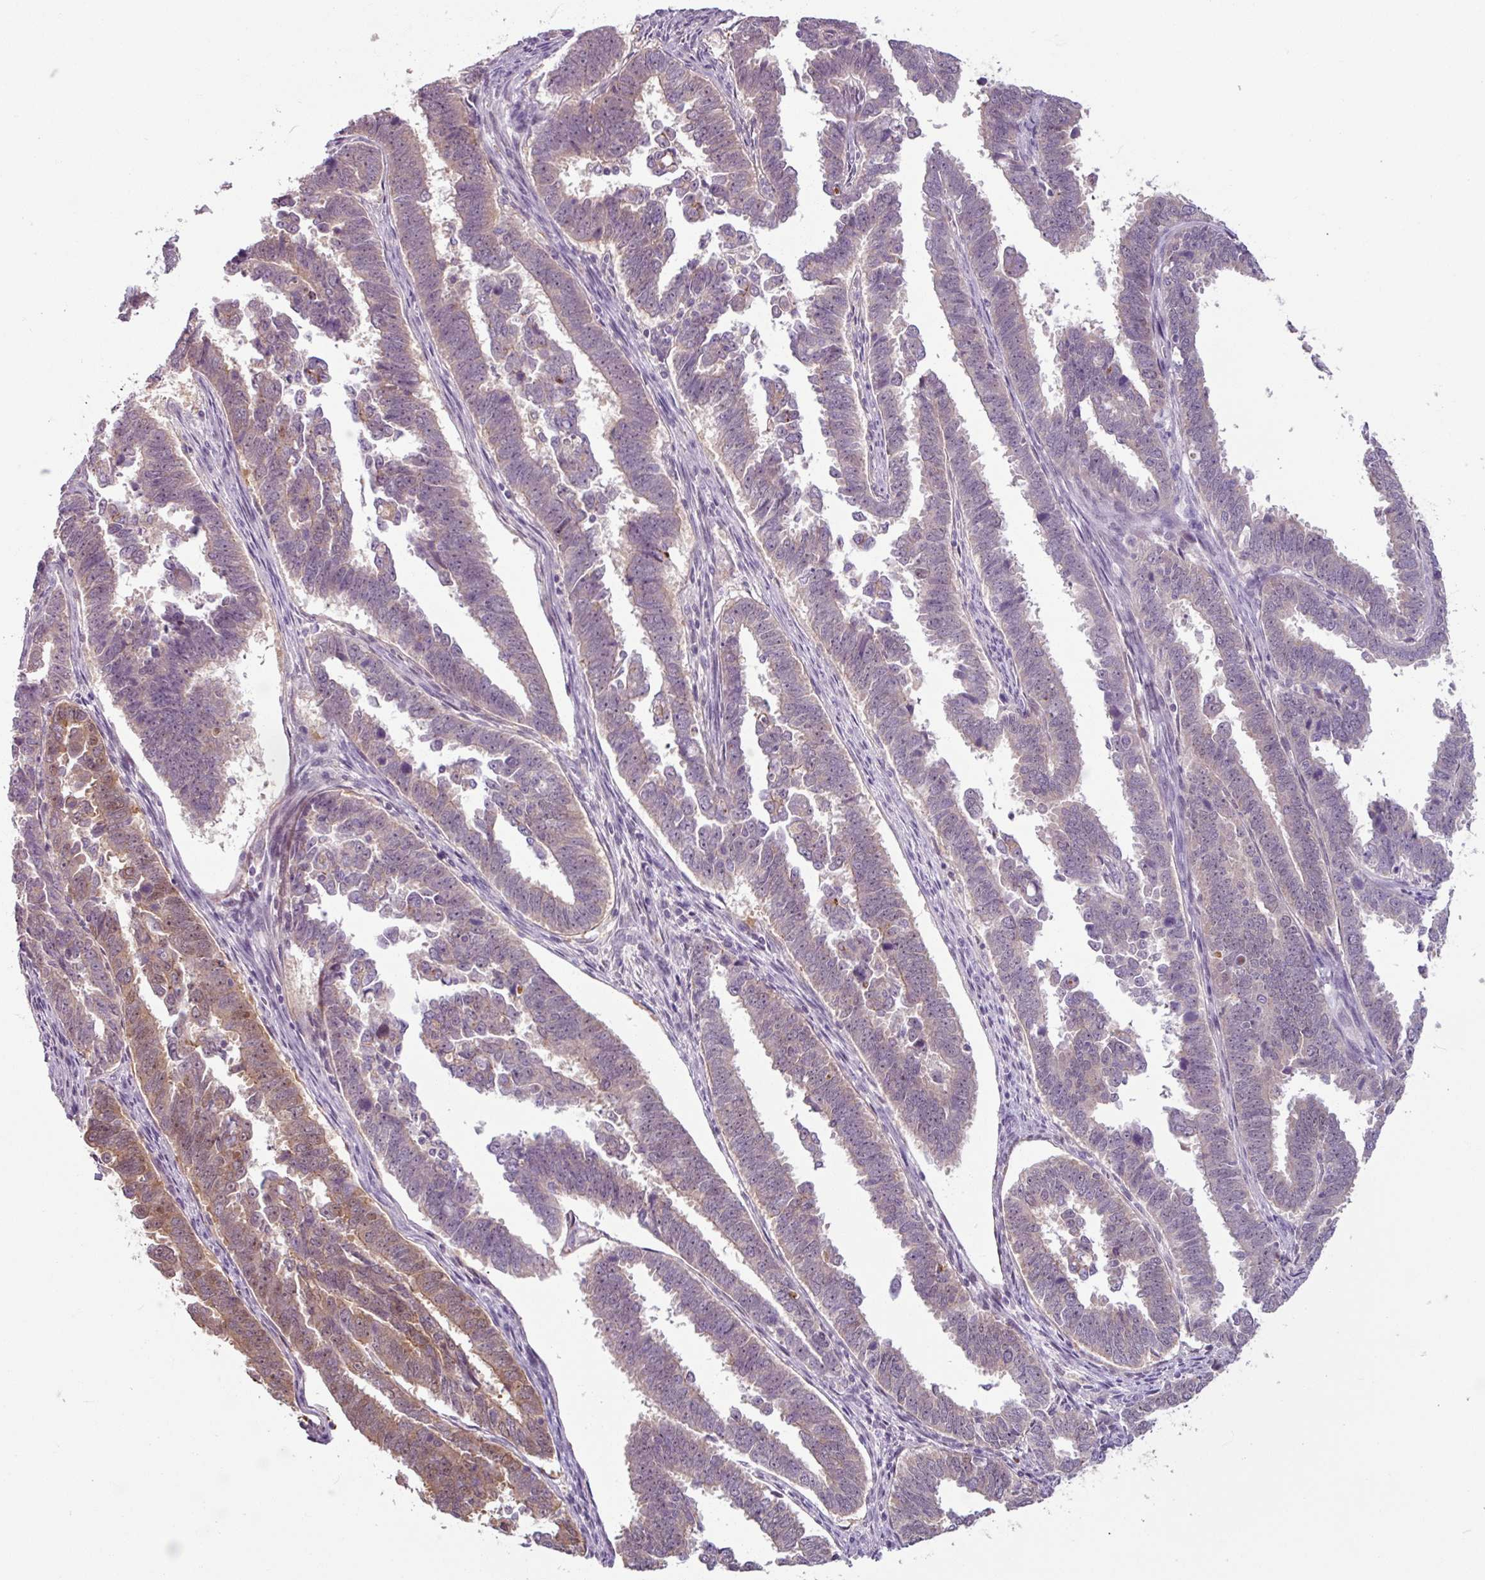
{"staining": {"intensity": "moderate", "quantity": "<25%", "location": "cytoplasmic/membranous"}, "tissue": "endometrial cancer", "cell_type": "Tumor cells", "image_type": "cancer", "snomed": [{"axis": "morphology", "description": "Adenocarcinoma, NOS"}, {"axis": "topography", "description": "Endometrium"}], "caption": "Endometrial cancer (adenocarcinoma) stained with immunohistochemistry reveals moderate cytoplasmic/membranous expression in approximately <25% of tumor cells. The staining is performed using DAB brown chromogen to label protein expression. The nuclei are counter-stained blue using hematoxylin.", "gene": "PNMA6A", "patient": {"sex": "female", "age": 75}}